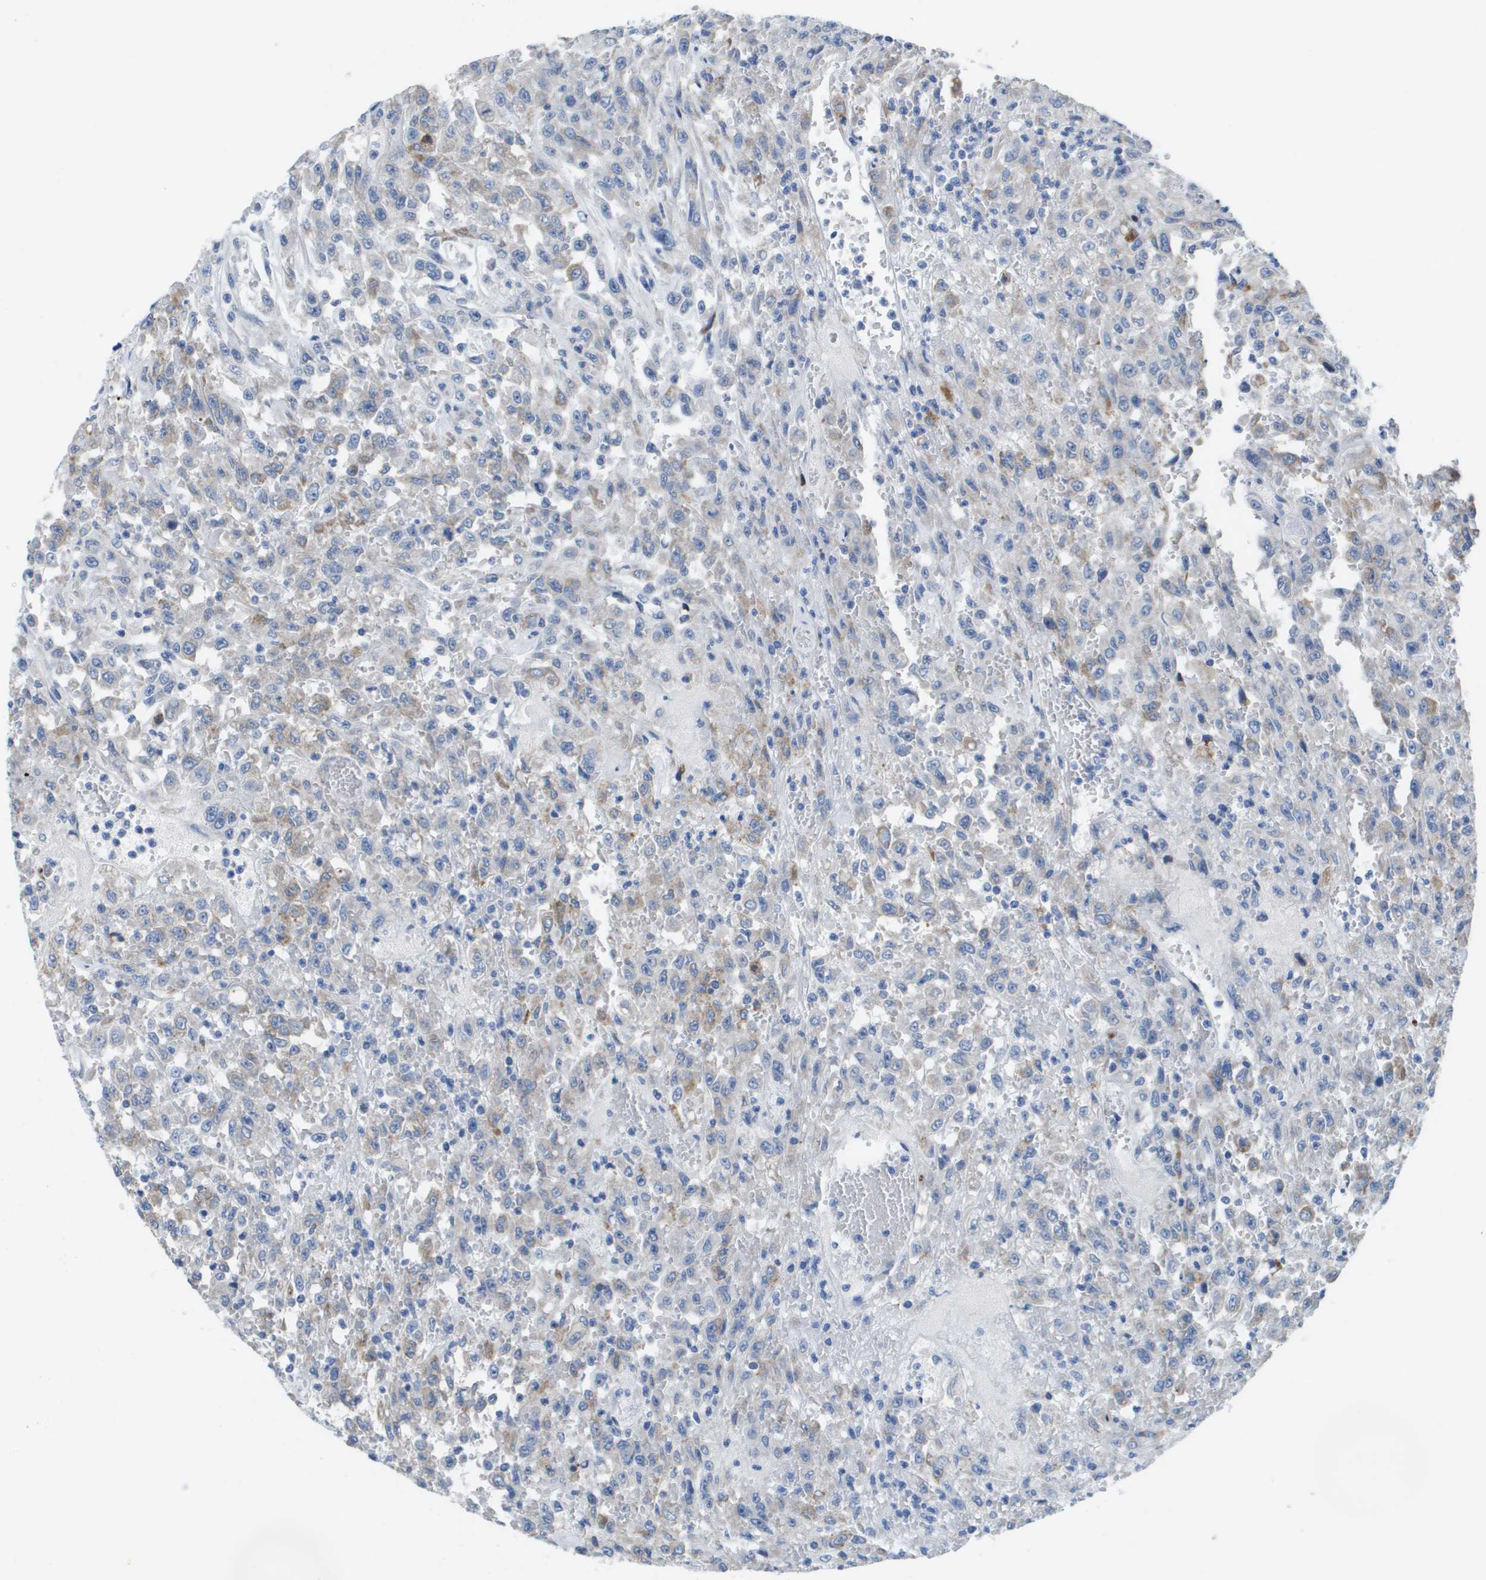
{"staining": {"intensity": "weak", "quantity": "<25%", "location": "cytoplasmic/membranous"}, "tissue": "urothelial cancer", "cell_type": "Tumor cells", "image_type": "cancer", "snomed": [{"axis": "morphology", "description": "Urothelial carcinoma, High grade"}, {"axis": "topography", "description": "Urinary bladder"}], "caption": "Human urothelial cancer stained for a protein using IHC reveals no expression in tumor cells.", "gene": "CD3G", "patient": {"sex": "male", "age": 46}}